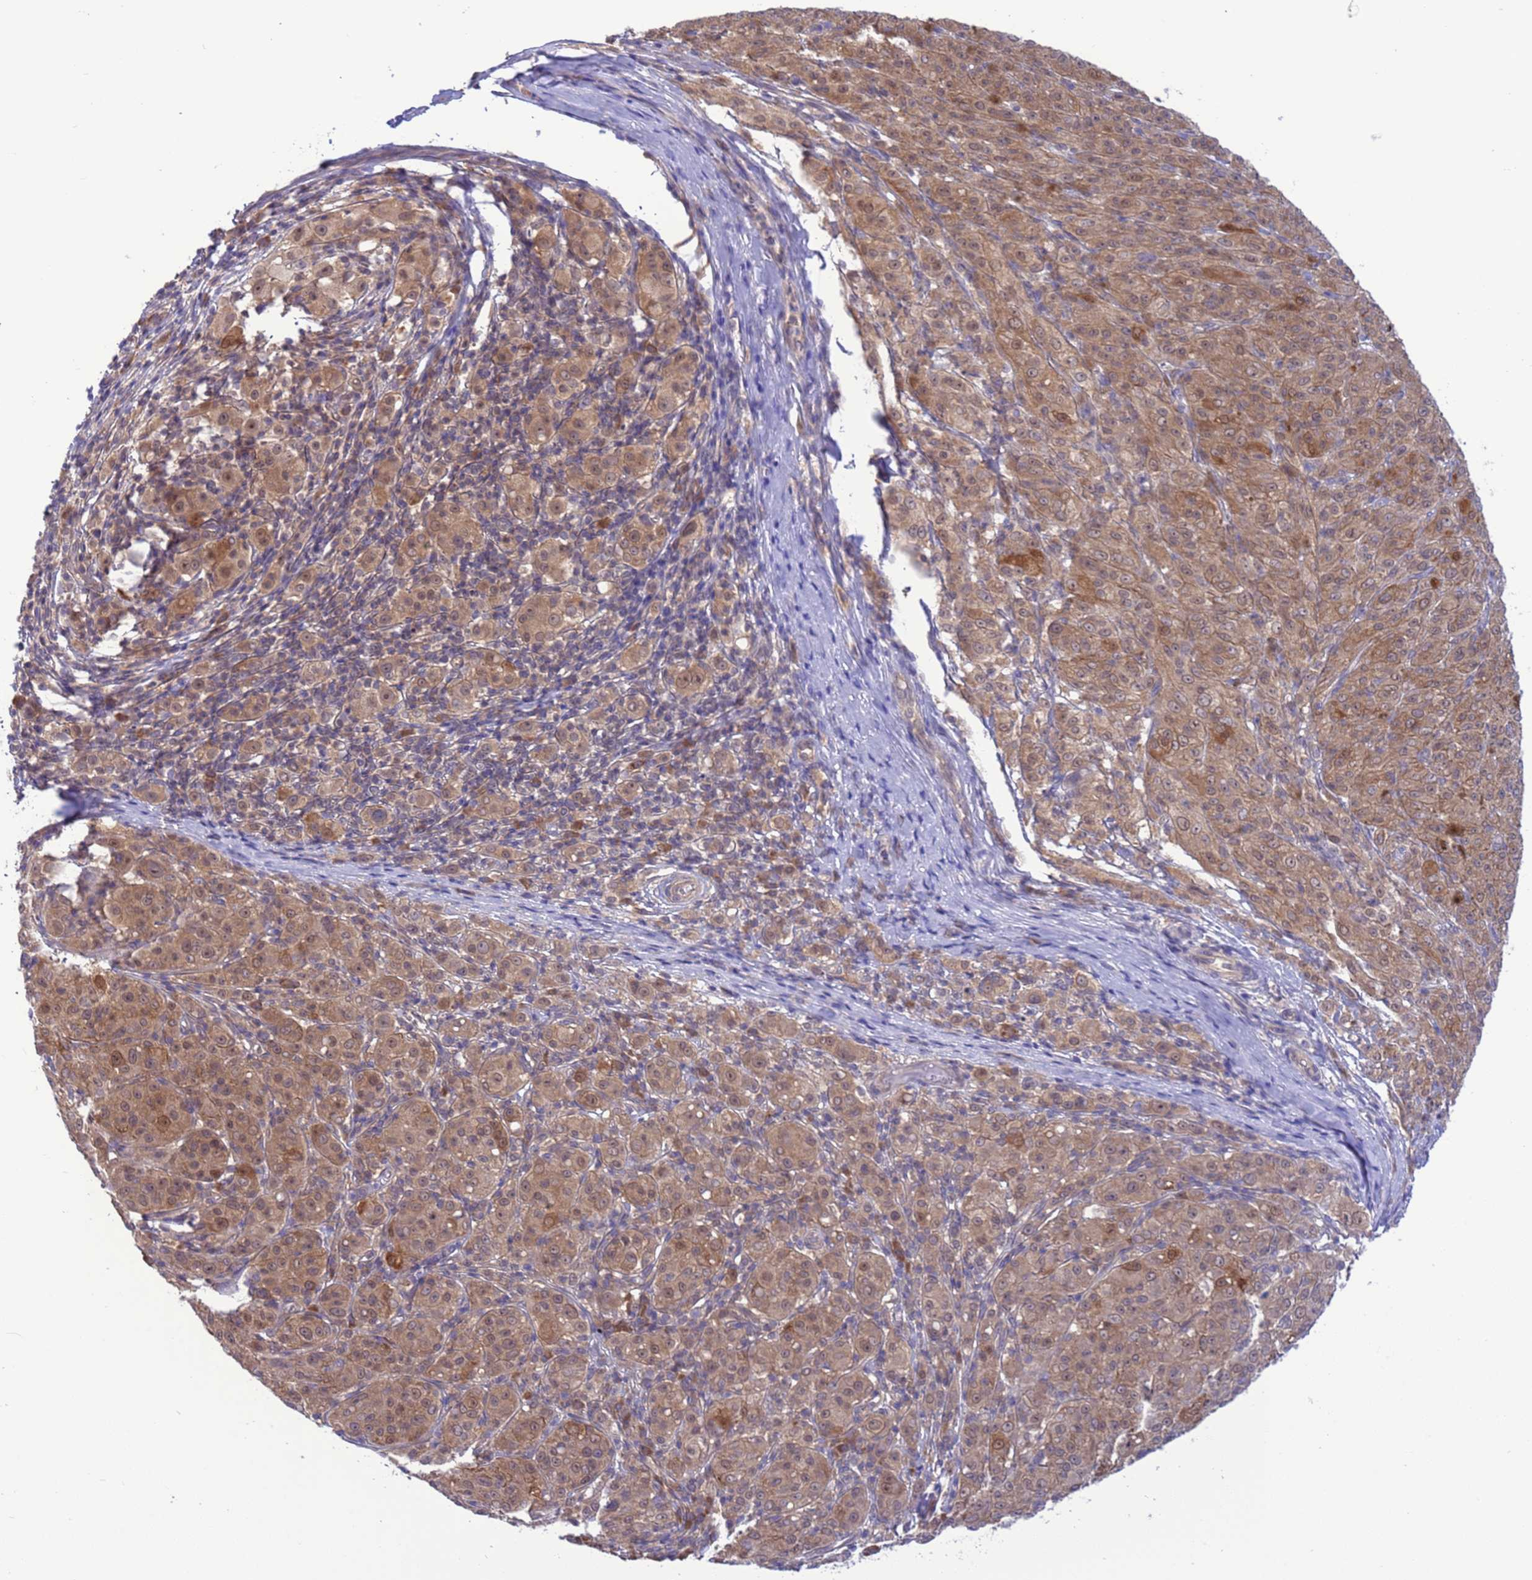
{"staining": {"intensity": "moderate", "quantity": ">75%", "location": "cytoplasmic/membranous,nuclear"}, "tissue": "melanoma", "cell_type": "Tumor cells", "image_type": "cancer", "snomed": [{"axis": "morphology", "description": "Malignant melanoma, NOS"}, {"axis": "topography", "description": "Skin"}], "caption": "This histopathology image demonstrates malignant melanoma stained with immunohistochemistry to label a protein in brown. The cytoplasmic/membranous and nuclear of tumor cells show moderate positivity for the protein. Nuclei are counter-stained blue.", "gene": "ZNF461", "patient": {"sex": "female", "age": 52}}